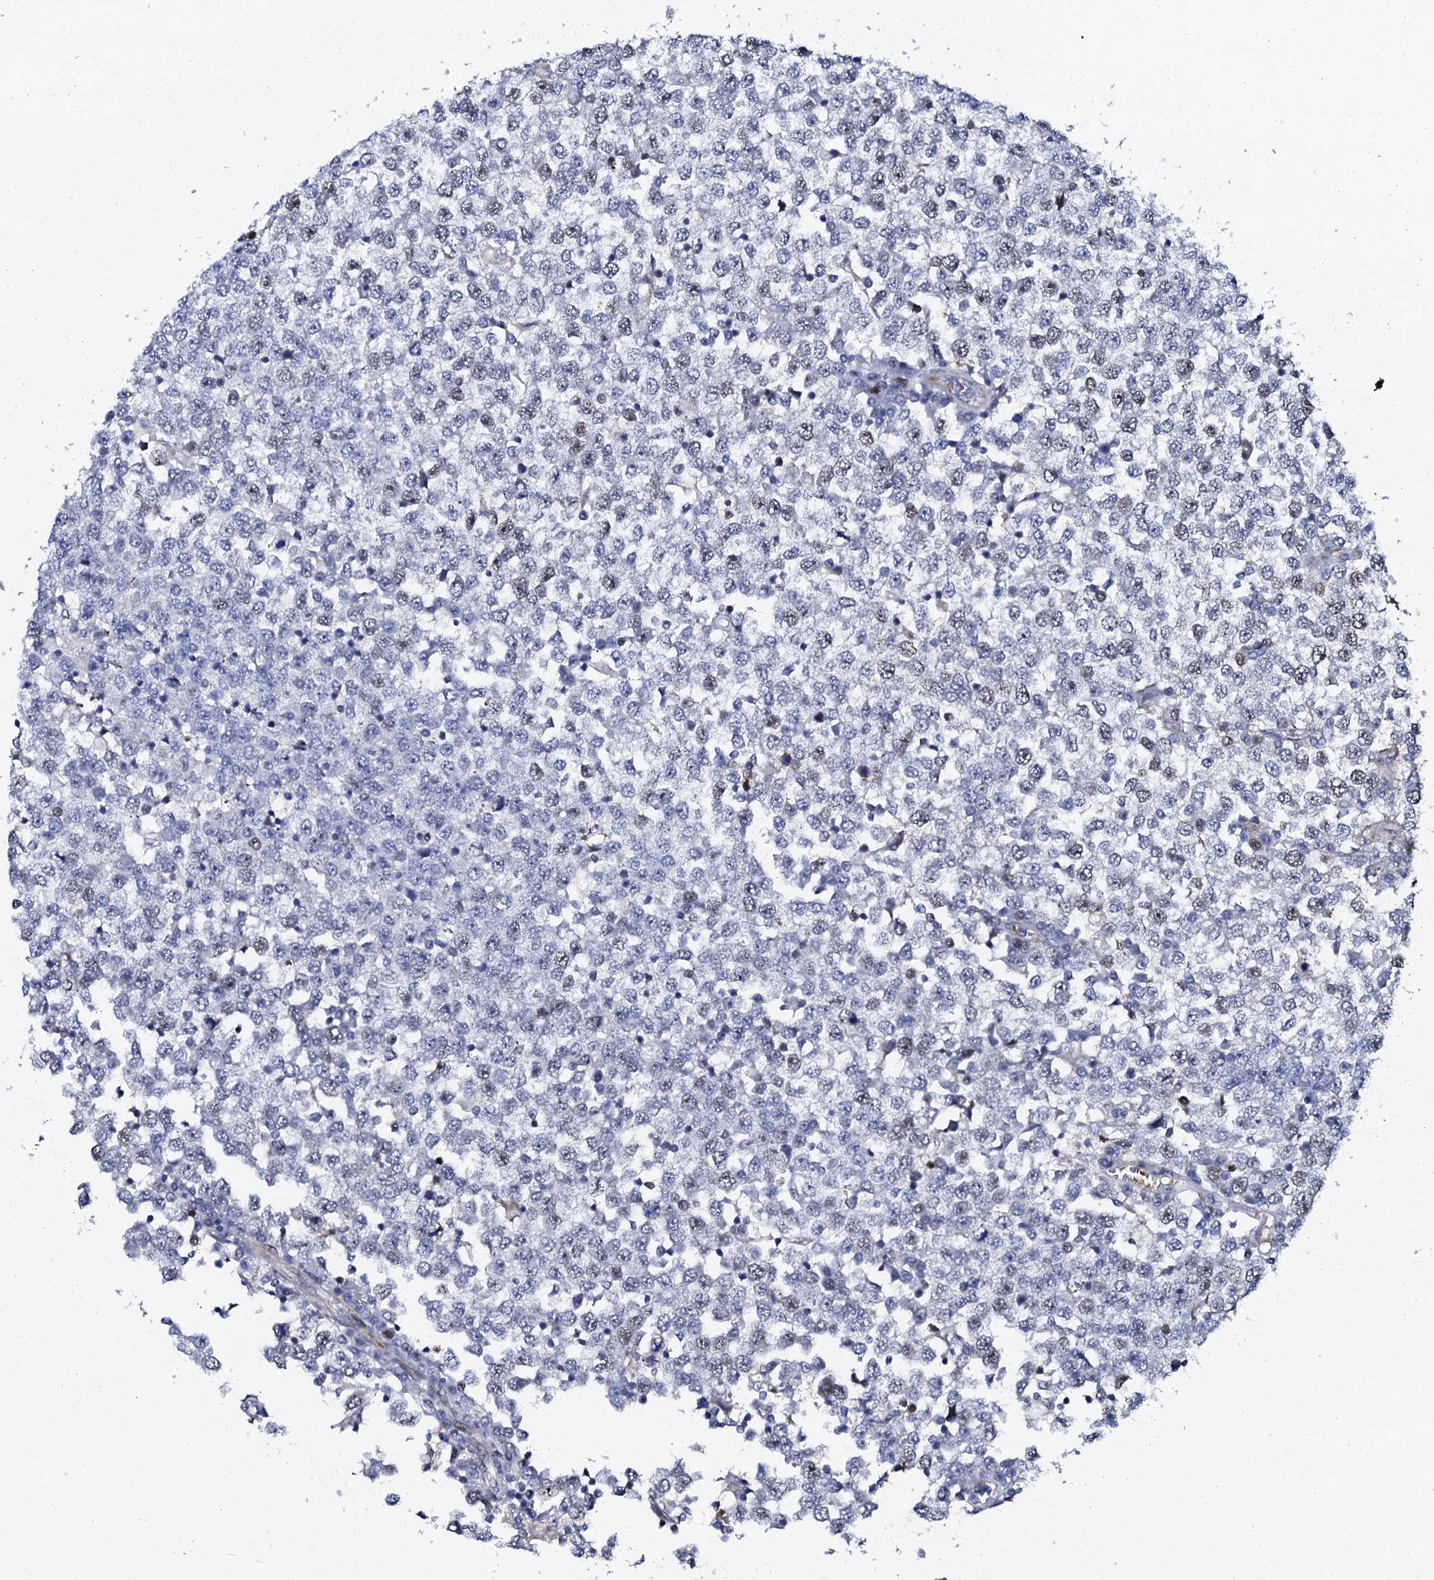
{"staining": {"intensity": "weak", "quantity": "<25%", "location": "nuclear"}, "tissue": "testis cancer", "cell_type": "Tumor cells", "image_type": "cancer", "snomed": [{"axis": "morphology", "description": "Seminoma, NOS"}, {"axis": "topography", "description": "Testis"}], "caption": "This is a photomicrograph of immunohistochemistry (IHC) staining of testis seminoma, which shows no positivity in tumor cells.", "gene": "NUDT13", "patient": {"sex": "male", "age": 65}}